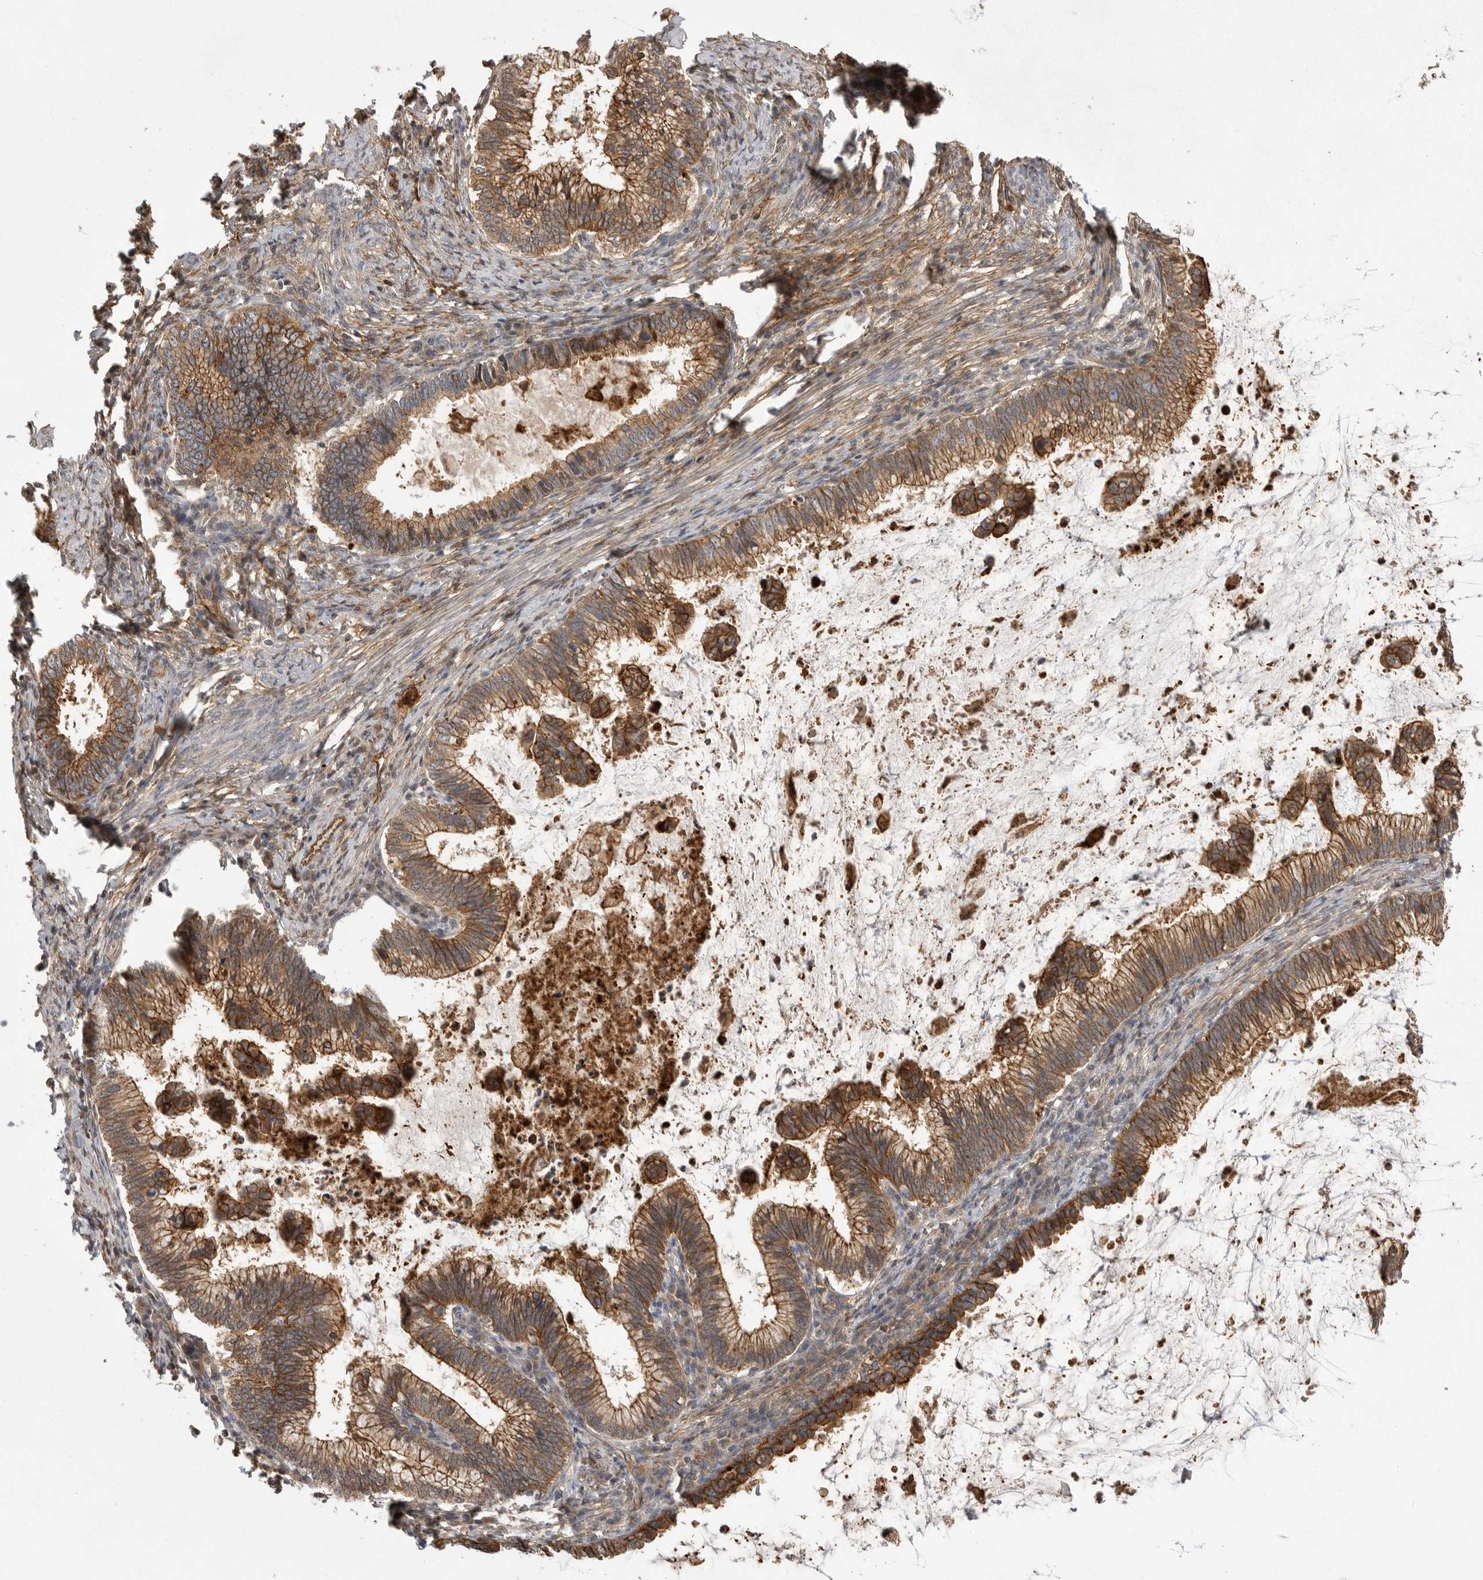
{"staining": {"intensity": "moderate", "quantity": ">75%", "location": "cytoplasmic/membranous"}, "tissue": "cervical cancer", "cell_type": "Tumor cells", "image_type": "cancer", "snomed": [{"axis": "morphology", "description": "Adenocarcinoma, NOS"}, {"axis": "topography", "description": "Cervix"}], "caption": "The histopathology image demonstrates a brown stain indicating the presence of a protein in the cytoplasmic/membranous of tumor cells in cervical cancer (adenocarcinoma).", "gene": "NECTIN1", "patient": {"sex": "female", "age": 36}}